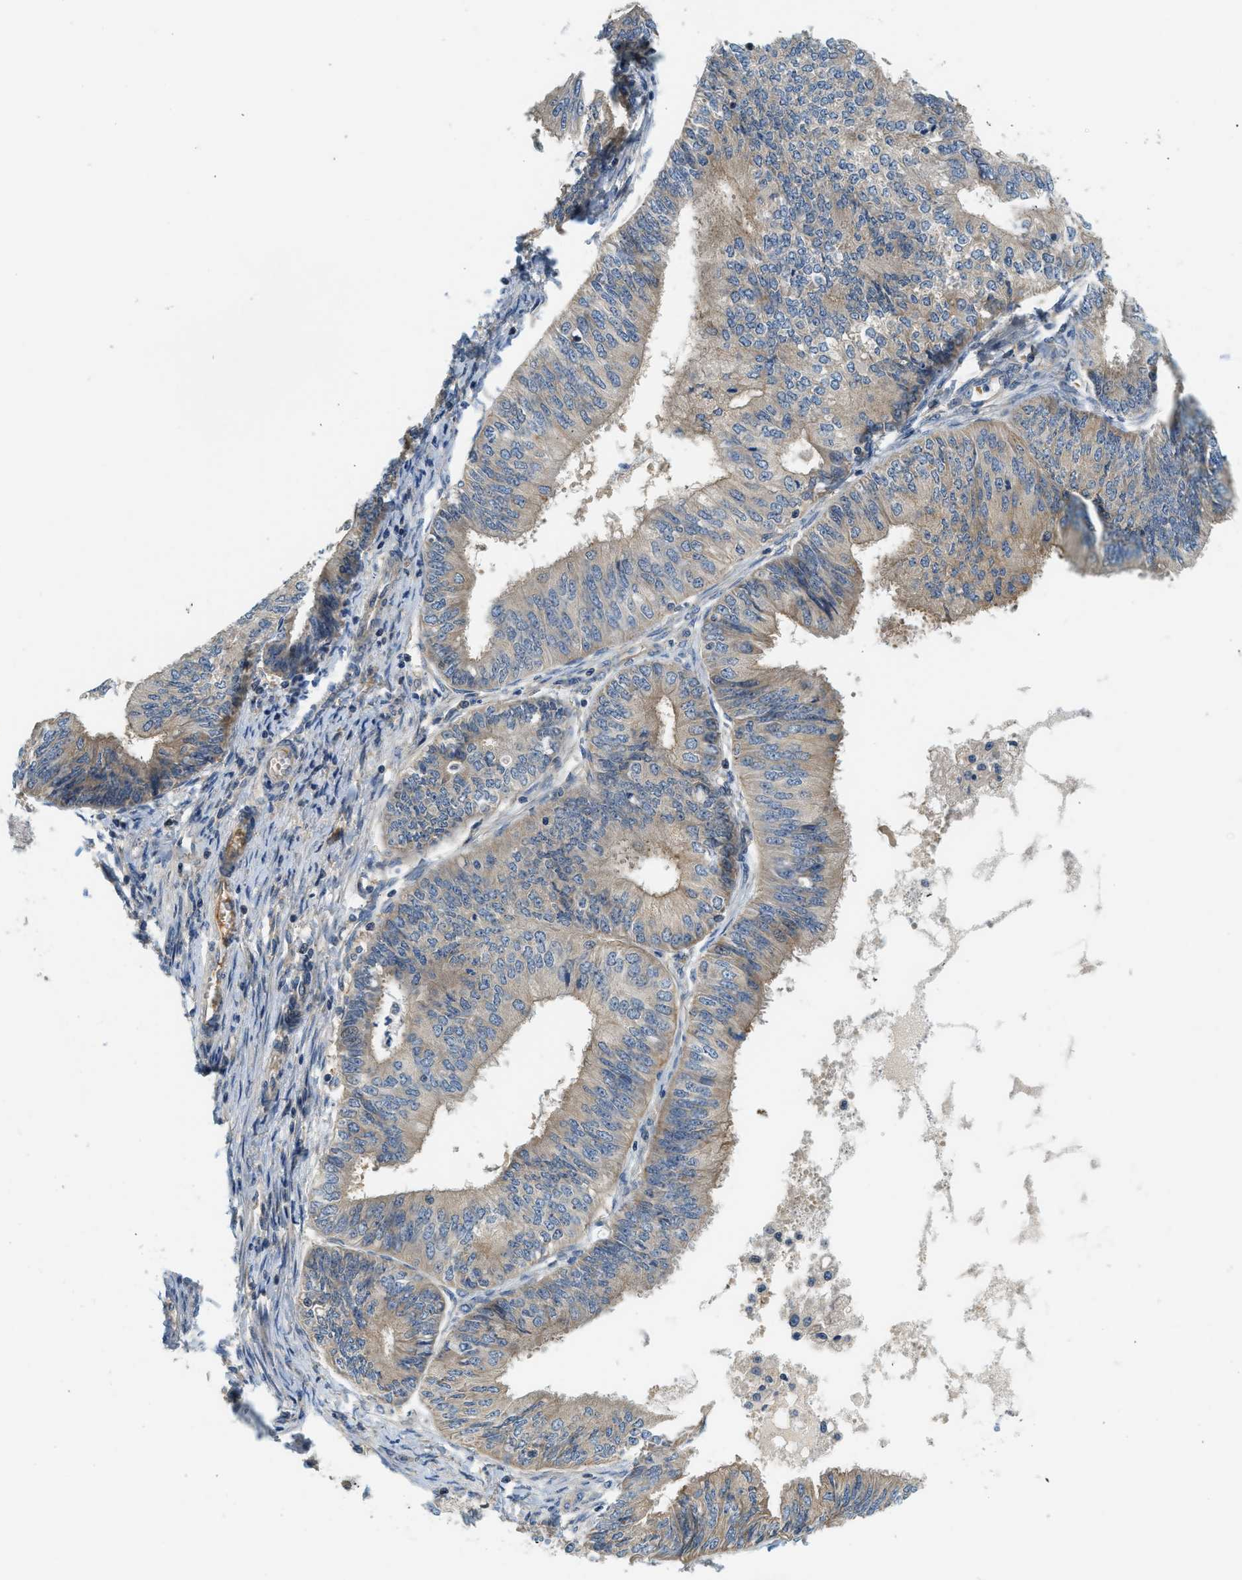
{"staining": {"intensity": "weak", "quantity": "<25%", "location": "cytoplasmic/membranous"}, "tissue": "endometrial cancer", "cell_type": "Tumor cells", "image_type": "cancer", "snomed": [{"axis": "morphology", "description": "Adenocarcinoma, NOS"}, {"axis": "topography", "description": "Endometrium"}], "caption": "Image shows no significant protein expression in tumor cells of adenocarcinoma (endometrial). (DAB IHC, high magnification).", "gene": "KCNK1", "patient": {"sex": "female", "age": 58}}